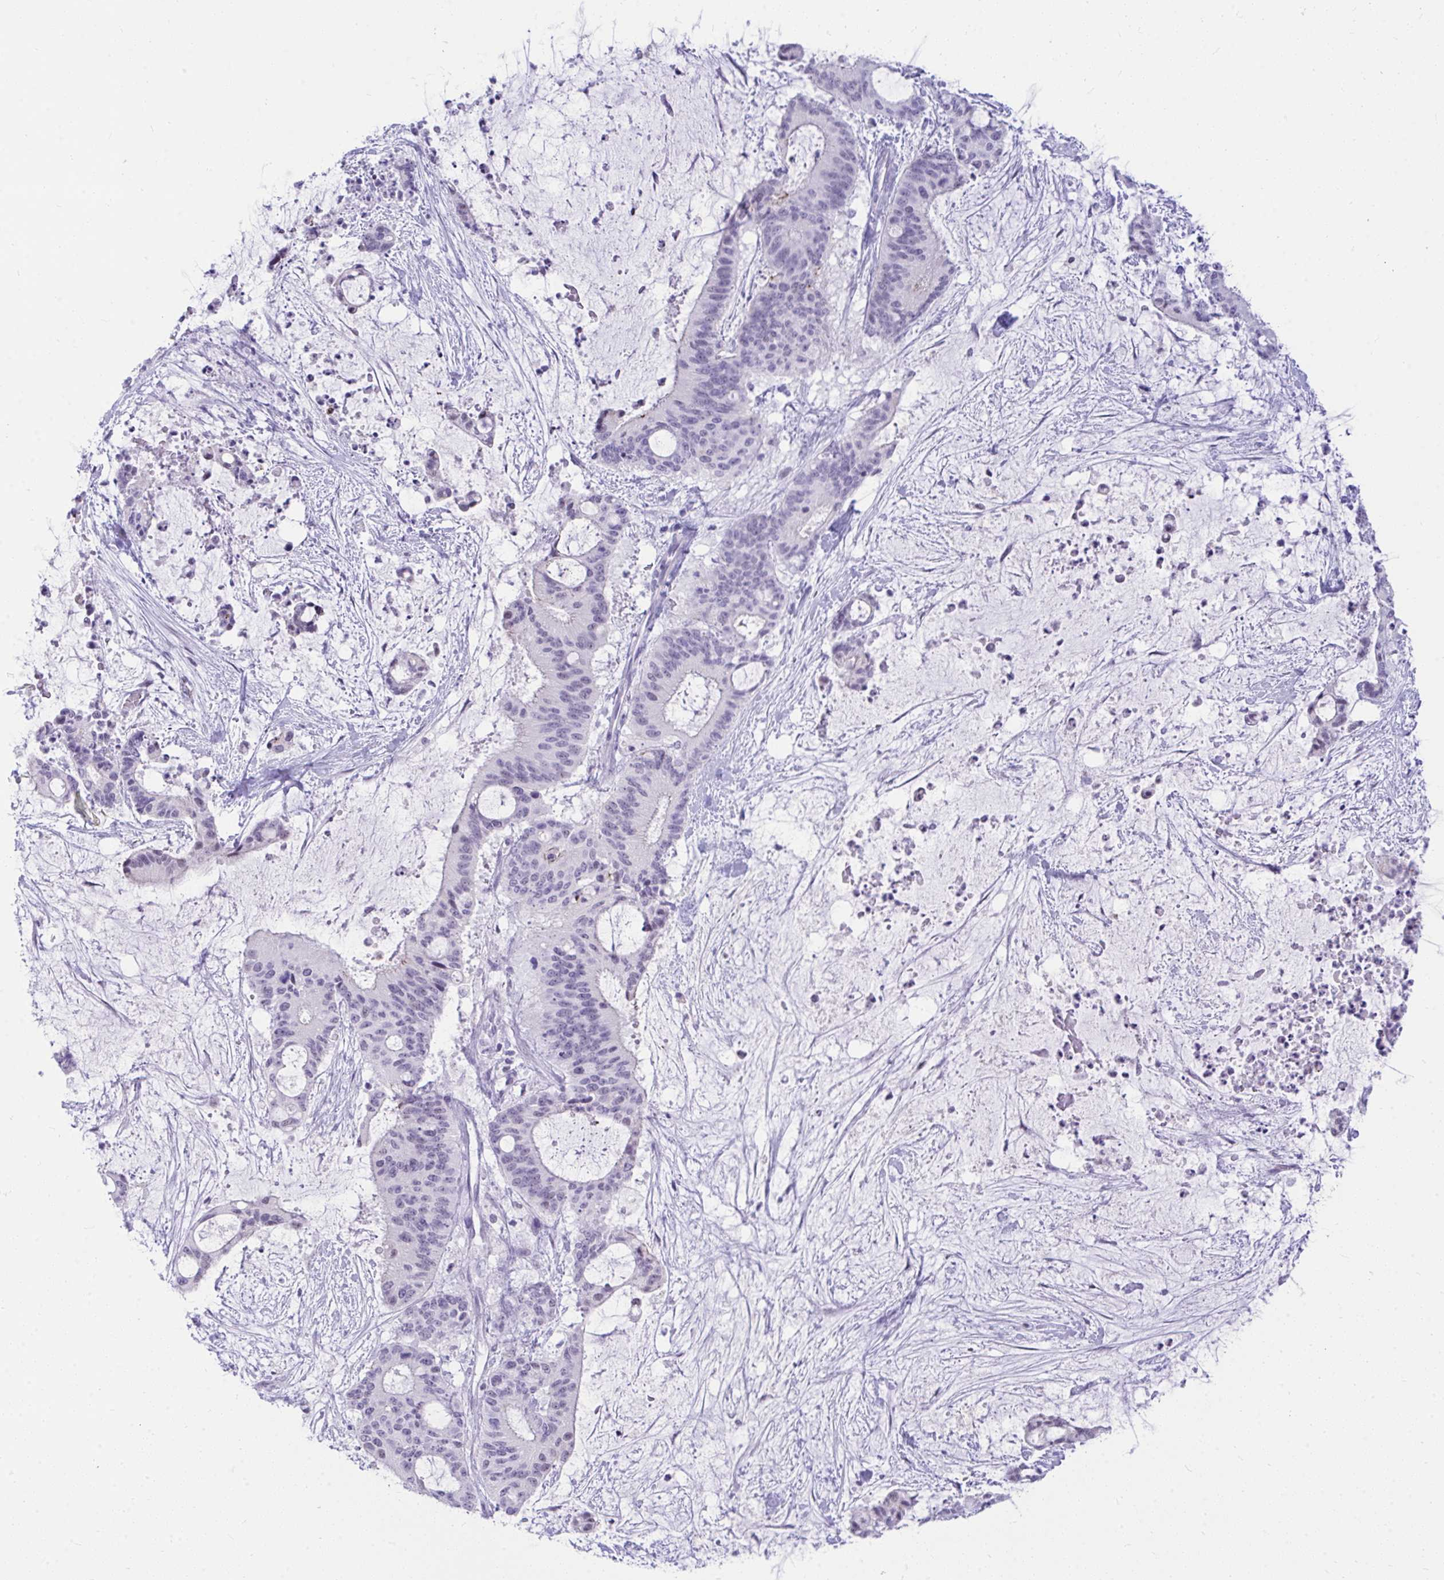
{"staining": {"intensity": "negative", "quantity": "none", "location": "none"}, "tissue": "liver cancer", "cell_type": "Tumor cells", "image_type": "cancer", "snomed": [{"axis": "morphology", "description": "Normal tissue, NOS"}, {"axis": "morphology", "description": "Cholangiocarcinoma"}, {"axis": "topography", "description": "Liver"}, {"axis": "topography", "description": "Peripheral nerve tissue"}], "caption": "This image is of liver cholangiocarcinoma stained with immunohistochemistry (IHC) to label a protein in brown with the nuclei are counter-stained blue. There is no positivity in tumor cells.", "gene": "OR5F1", "patient": {"sex": "female", "age": 73}}